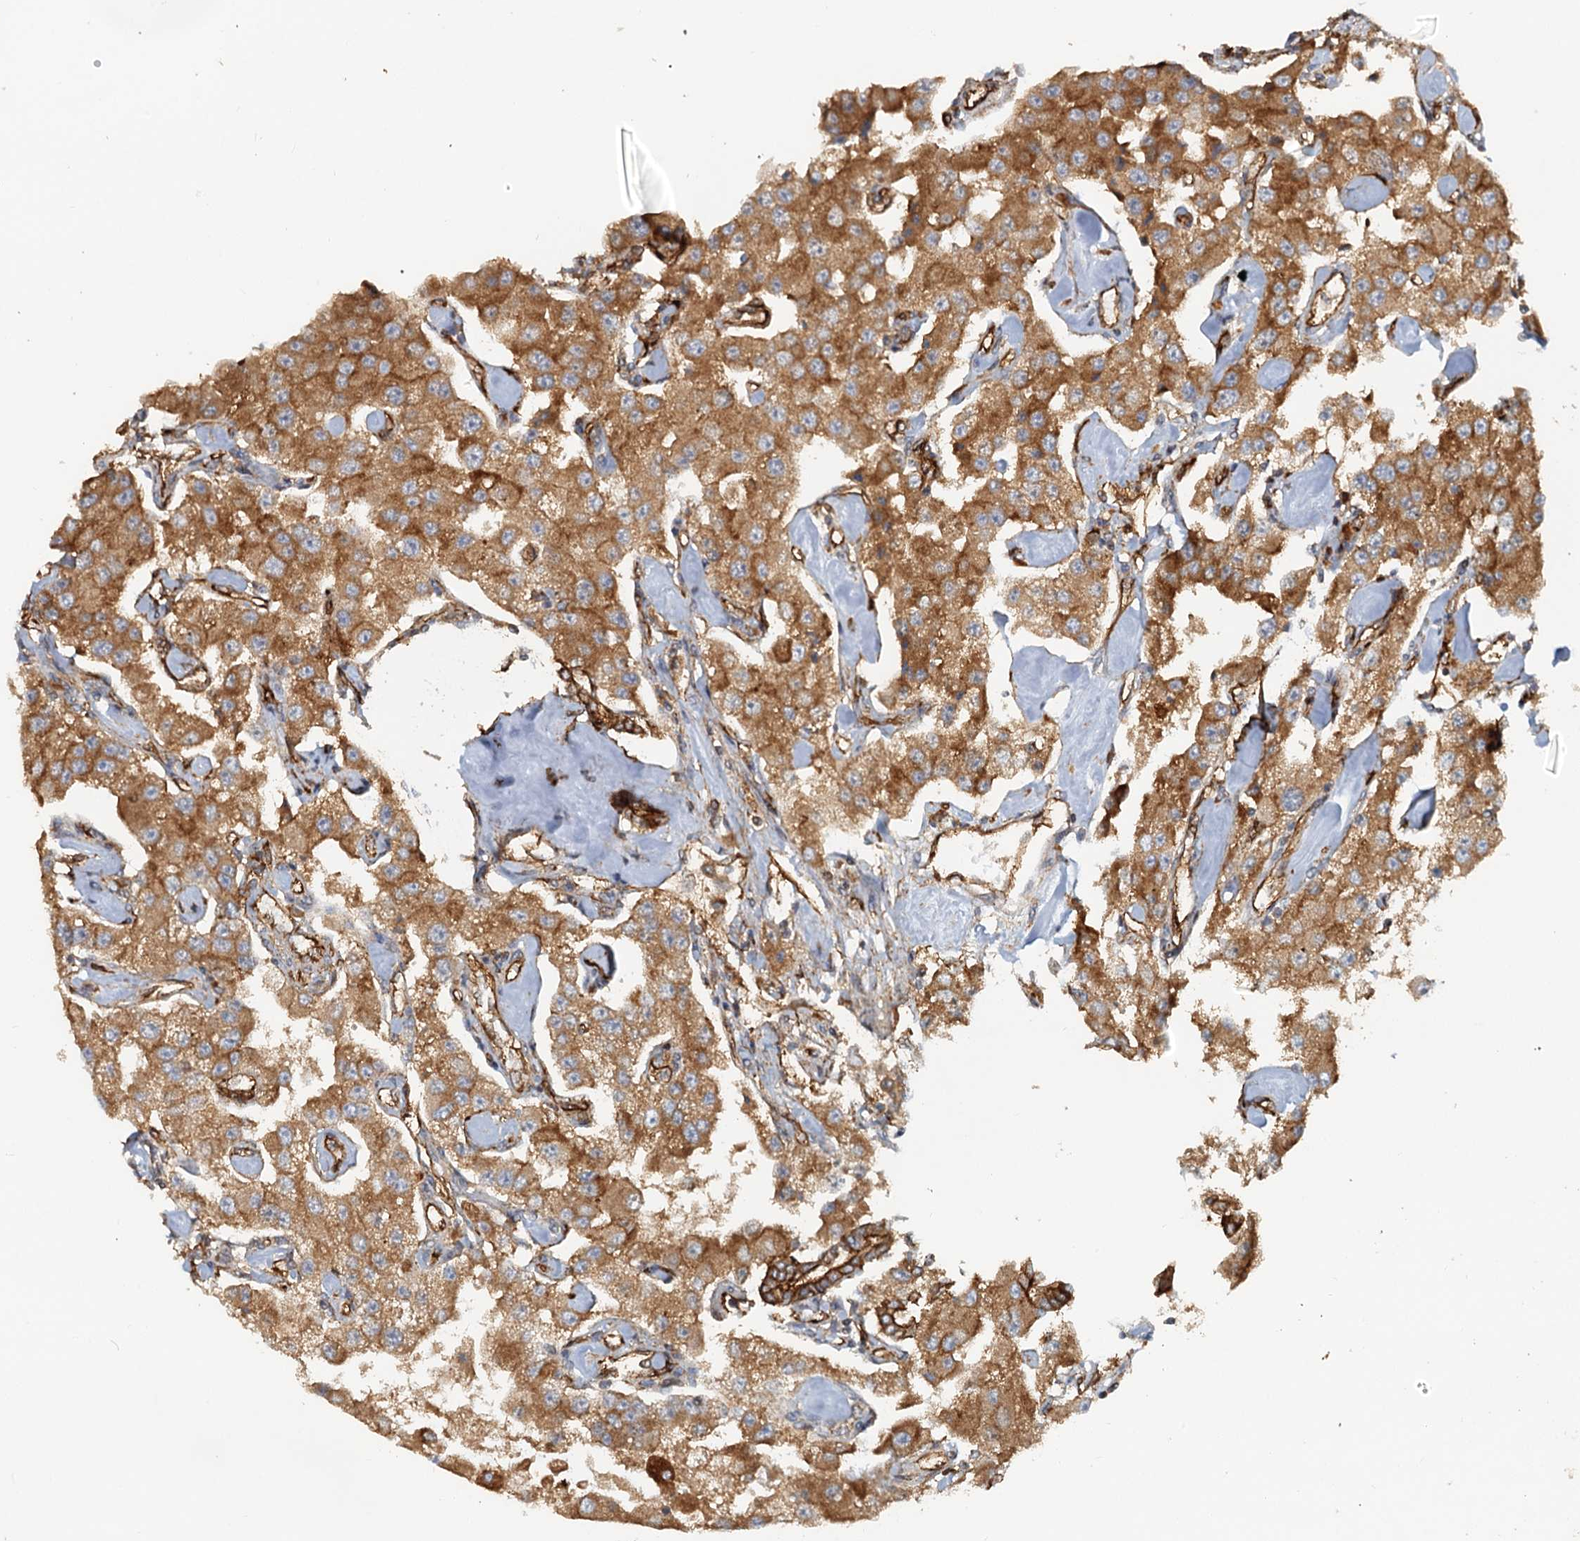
{"staining": {"intensity": "moderate", "quantity": ">75%", "location": "cytoplasmic/membranous"}, "tissue": "carcinoid", "cell_type": "Tumor cells", "image_type": "cancer", "snomed": [{"axis": "morphology", "description": "Carcinoid, malignant, NOS"}, {"axis": "topography", "description": "Pancreas"}], "caption": "Protein expression by immunohistochemistry (IHC) reveals moderate cytoplasmic/membranous staining in approximately >75% of tumor cells in carcinoid (malignant).", "gene": "NIPAL3", "patient": {"sex": "male", "age": 41}}